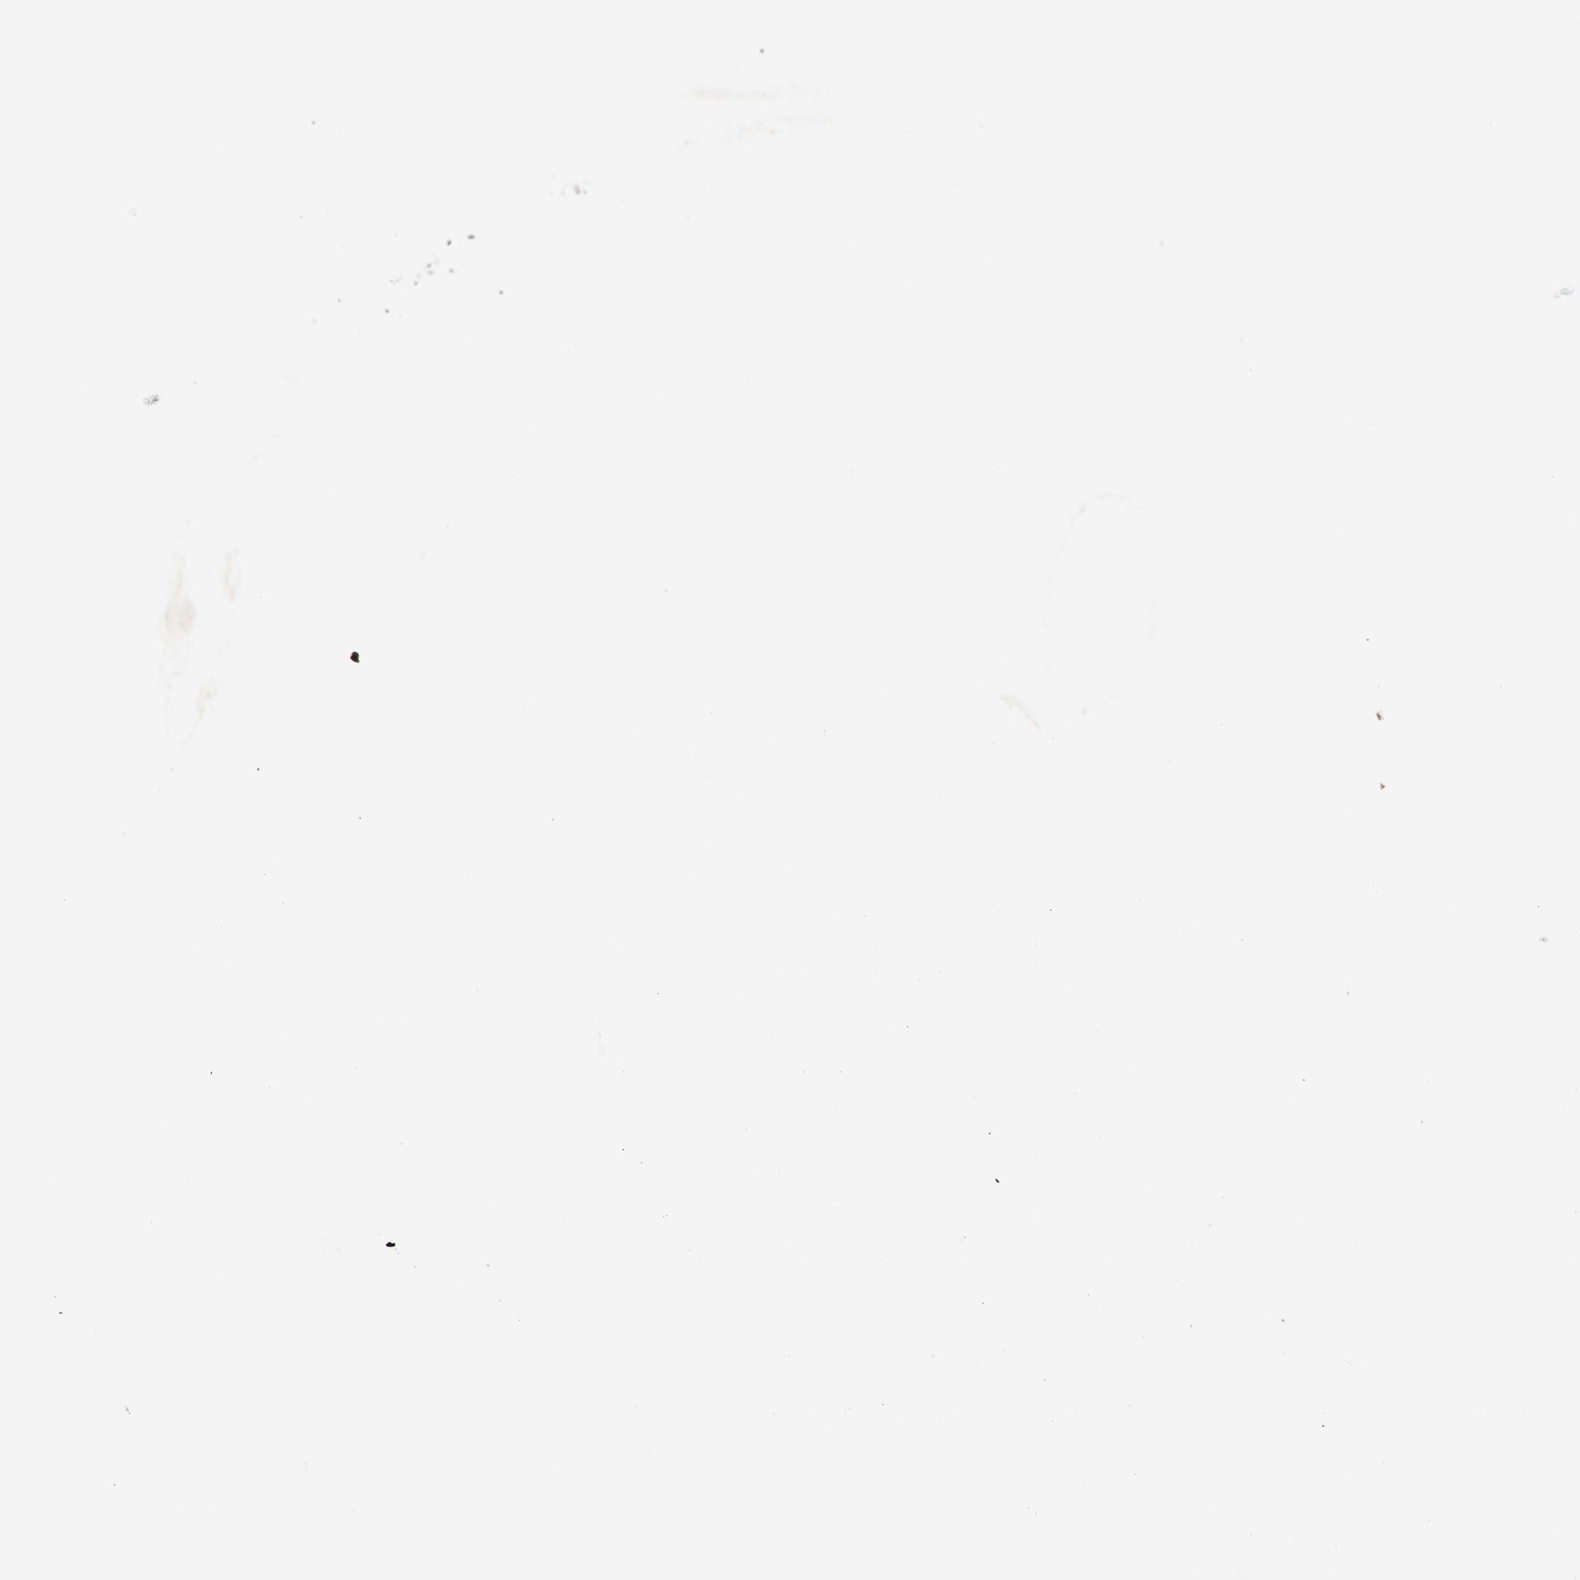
{"staining": {"intensity": "weak", "quantity": ">75%", "location": "cytoplasmic/membranous"}, "tissue": "parathyroid gland", "cell_type": "Glandular cells", "image_type": "normal", "snomed": [{"axis": "morphology", "description": "Normal tissue, NOS"}, {"axis": "topography", "description": "Parathyroid gland"}], "caption": "Brown immunohistochemical staining in normal human parathyroid gland reveals weak cytoplasmic/membranous positivity in about >75% of glandular cells.", "gene": "SDF2L1", "patient": {"sex": "female", "age": 63}}